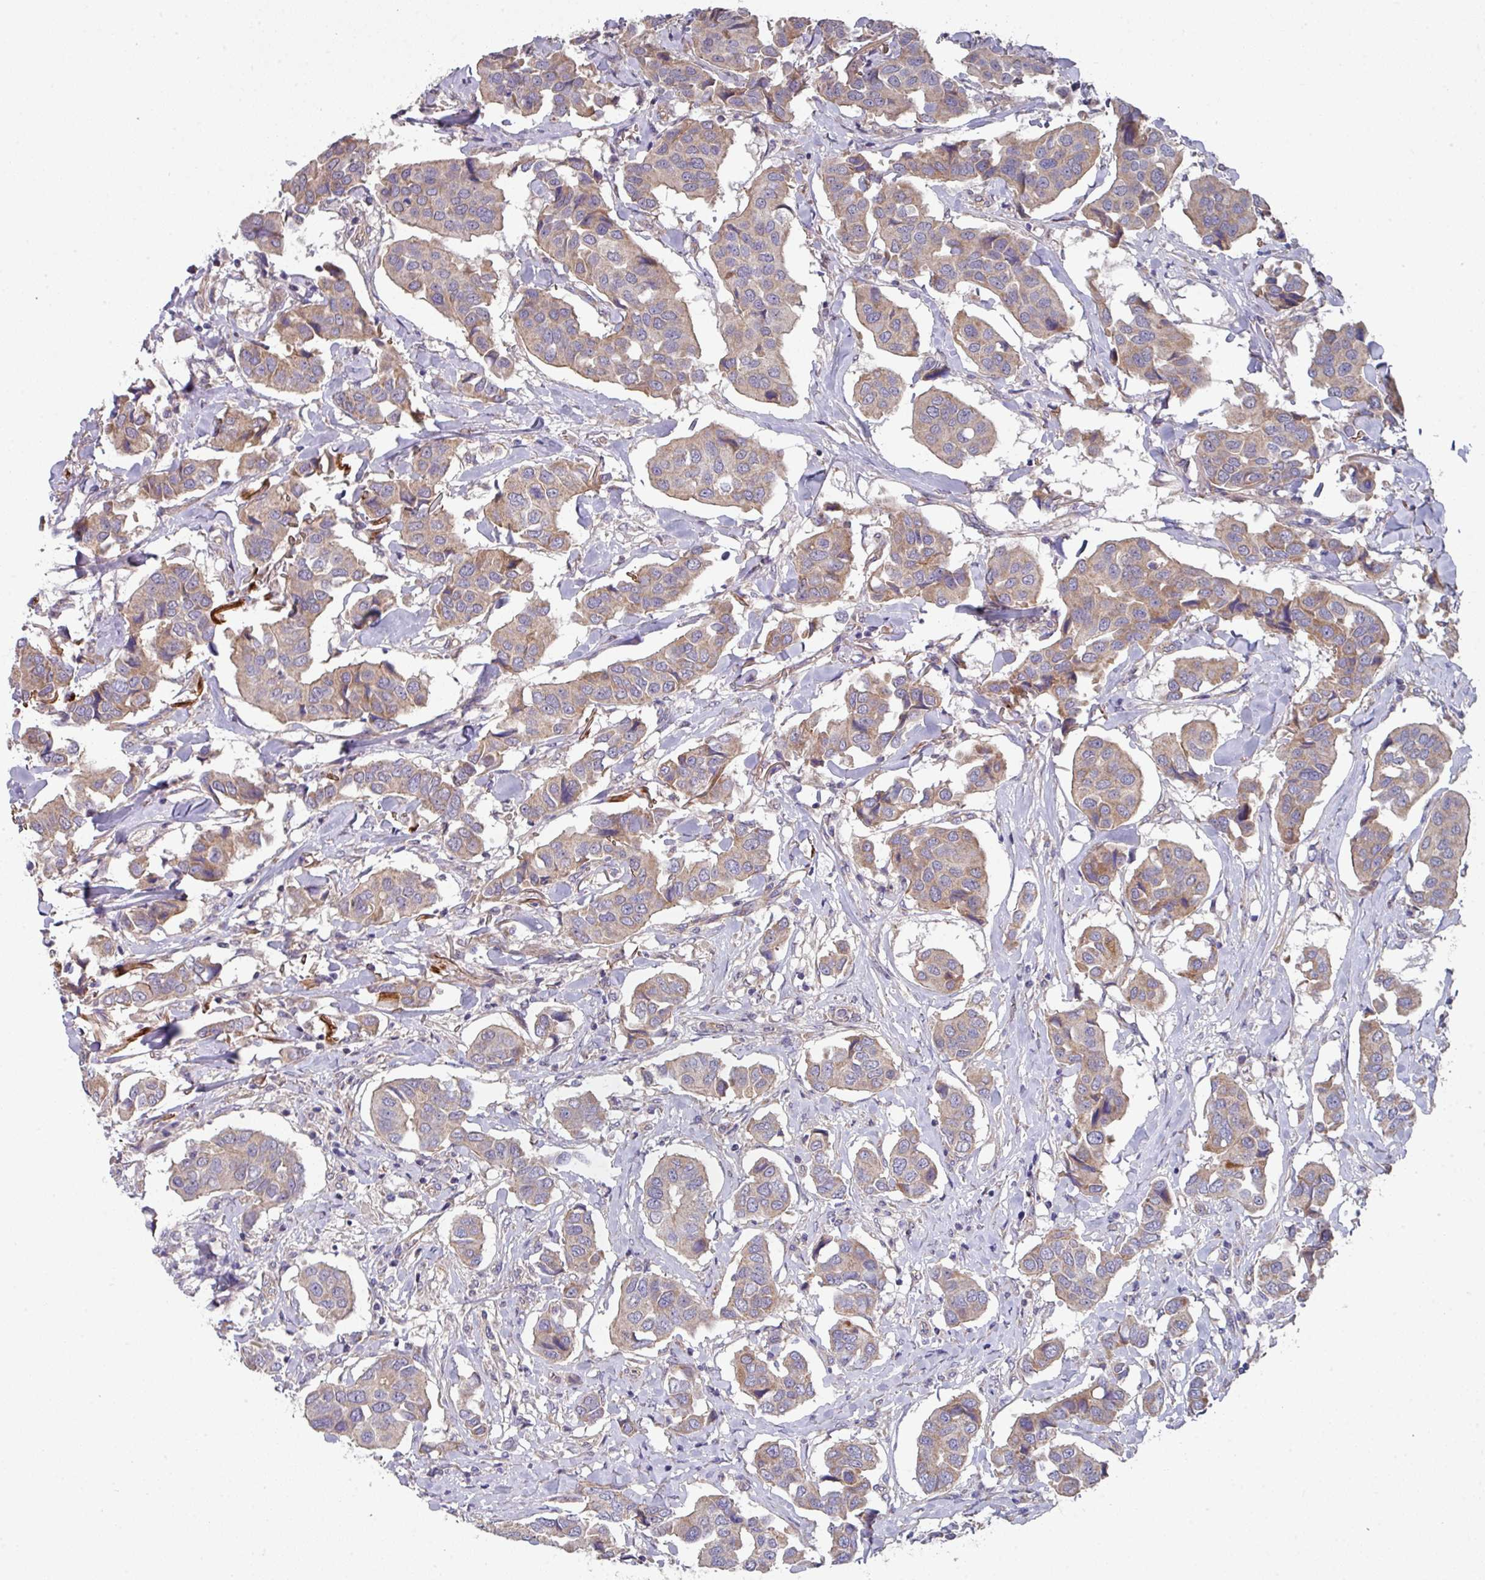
{"staining": {"intensity": "weak", "quantity": "25%-75%", "location": "cytoplasmic/membranous"}, "tissue": "breast cancer", "cell_type": "Tumor cells", "image_type": "cancer", "snomed": [{"axis": "morphology", "description": "Duct carcinoma"}, {"axis": "topography", "description": "Breast"}], "caption": "Tumor cells reveal low levels of weak cytoplasmic/membranous positivity in approximately 25%-75% of cells in human breast cancer (intraductal carcinoma). (Stains: DAB in brown, nuclei in blue, Microscopy: brightfield microscopy at high magnification).", "gene": "DCAF12L2", "patient": {"sex": "female", "age": 80}}